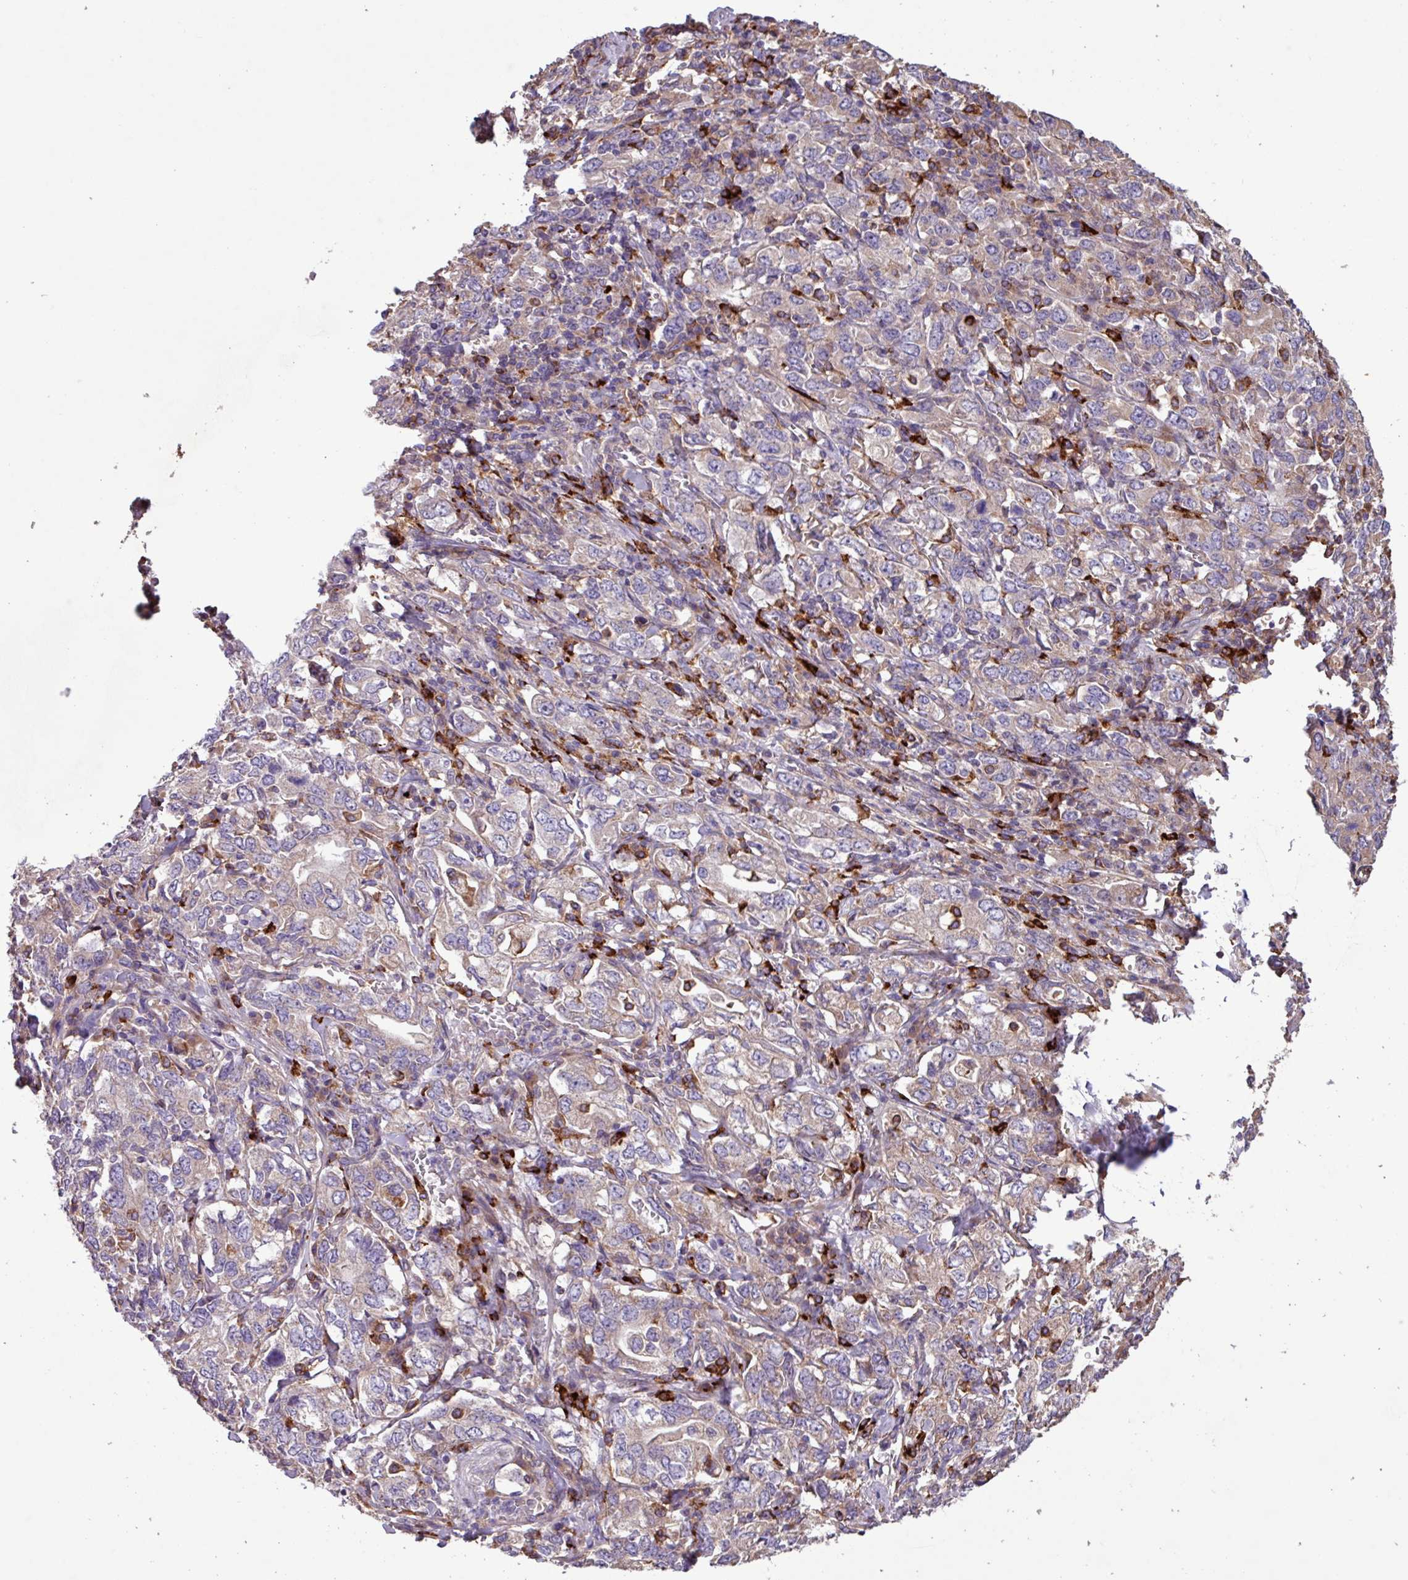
{"staining": {"intensity": "negative", "quantity": "none", "location": "none"}, "tissue": "stomach cancer", "cell_type": "Tumor cells", "image_type": "cancer", "snomed": [{"axis": "morphology", "description": "Adenocarcinoma, NOS"}, {"axis": "topography", "description": "Stomach, upper"}, {"axis": "topography", "description": "Stomach"}], "caption": "High power microscopy micrograph of an IHC photomicrograph of stomach adenocarcinoma, revealing no significant expression in tumor cells.", "gene": "PTPRQ", "patient": {"sex": "male", "age": 62}}